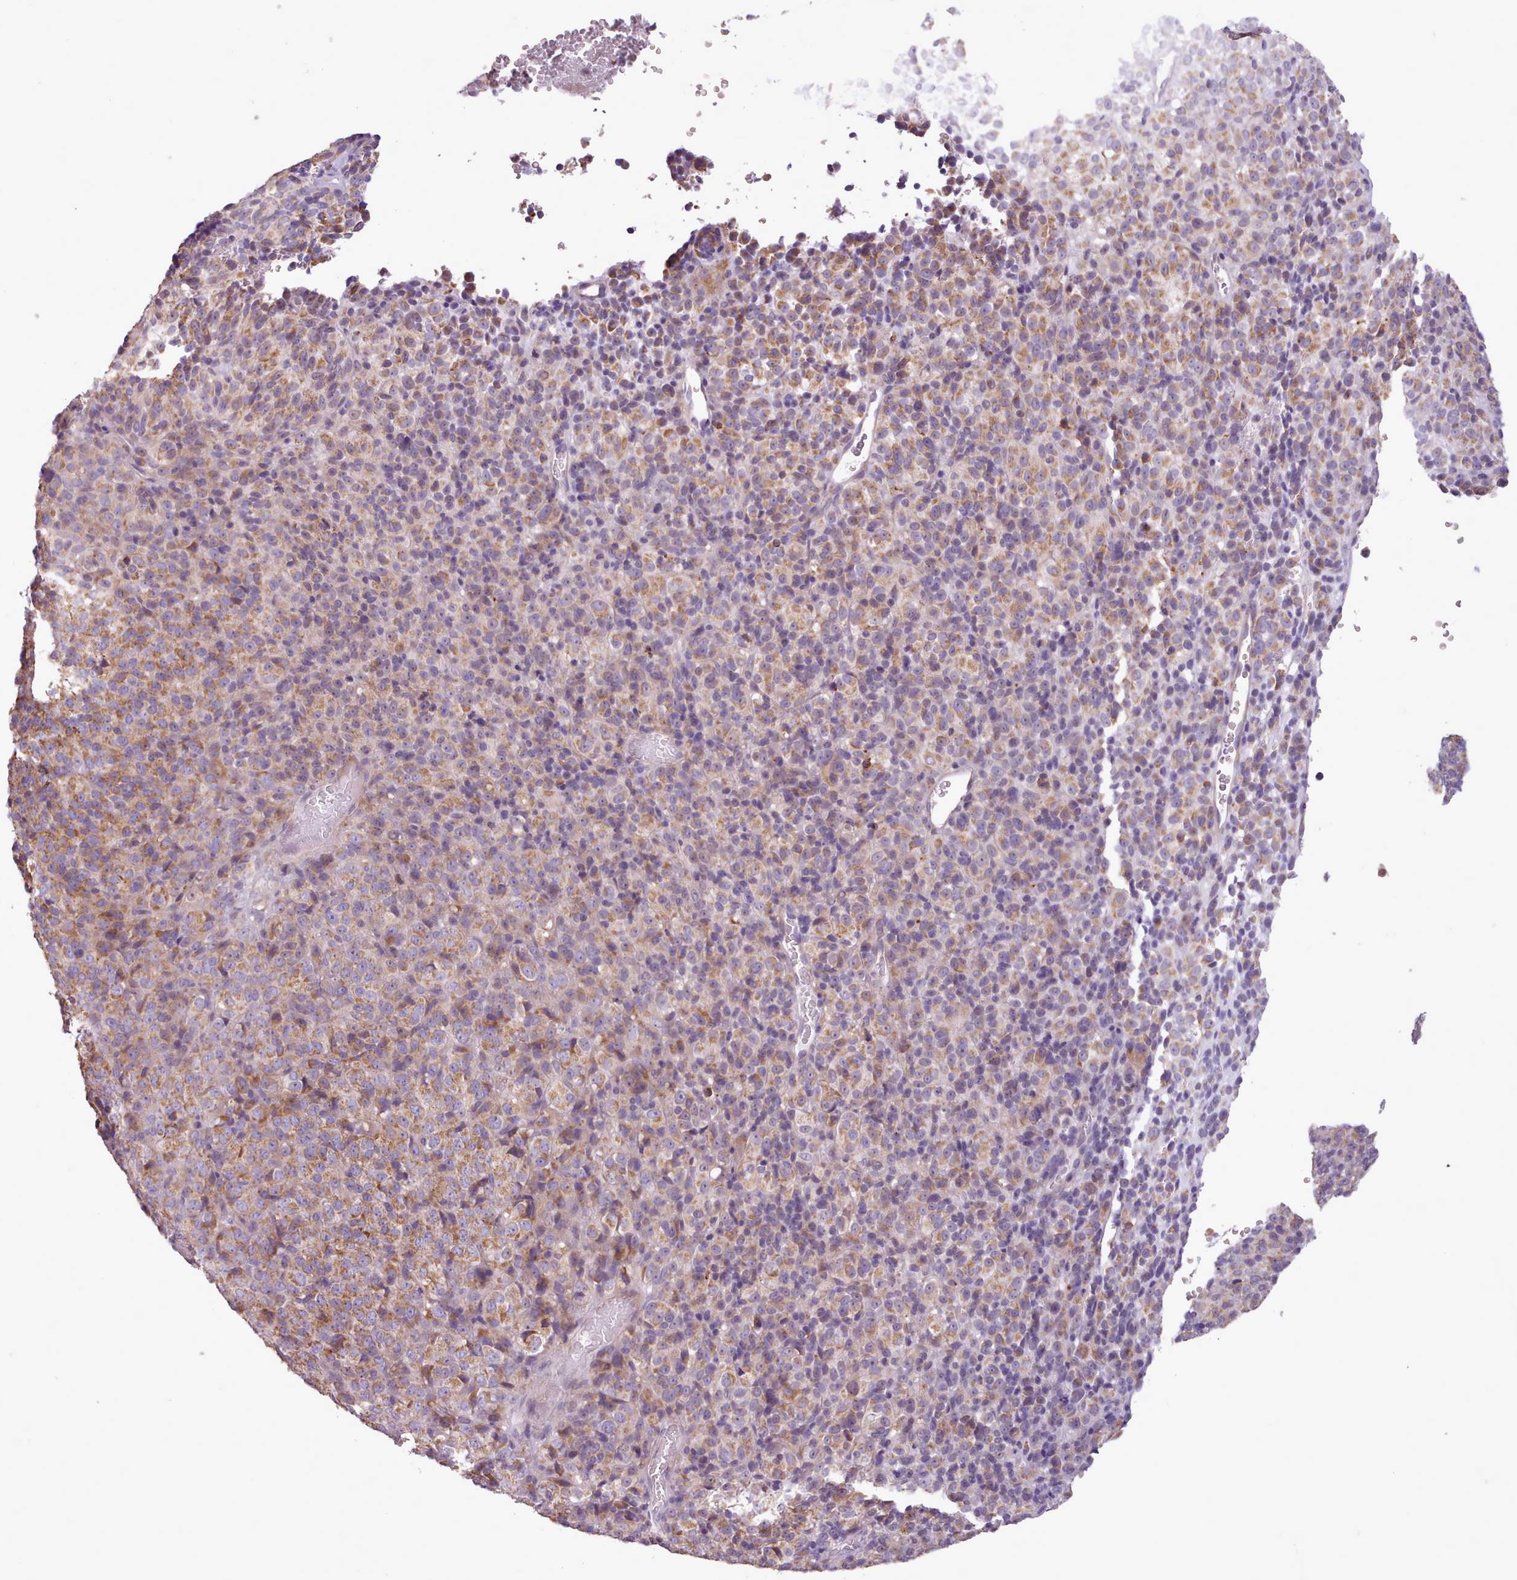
{"staining": {"intensity": "moderate", "quantity": "25%-75%", "location": "cytoplasmic/membranous"}, "tissue": "melanoma", "cell_type": "Tumor cells", "image_type": "cancer", "snomed": [{"axis": "morphology", "description": "Malignant melanoma, Metastatic site"}, {"axis": "topography", "description": "Brain"}], "caption": "An image of human melanoma stained for a protein demonstrates moderate cytoplasmic/membranous brown staining in tumor cells.", "gene": "SLURP1", "patient": {"sex": "female", "age": 56}}